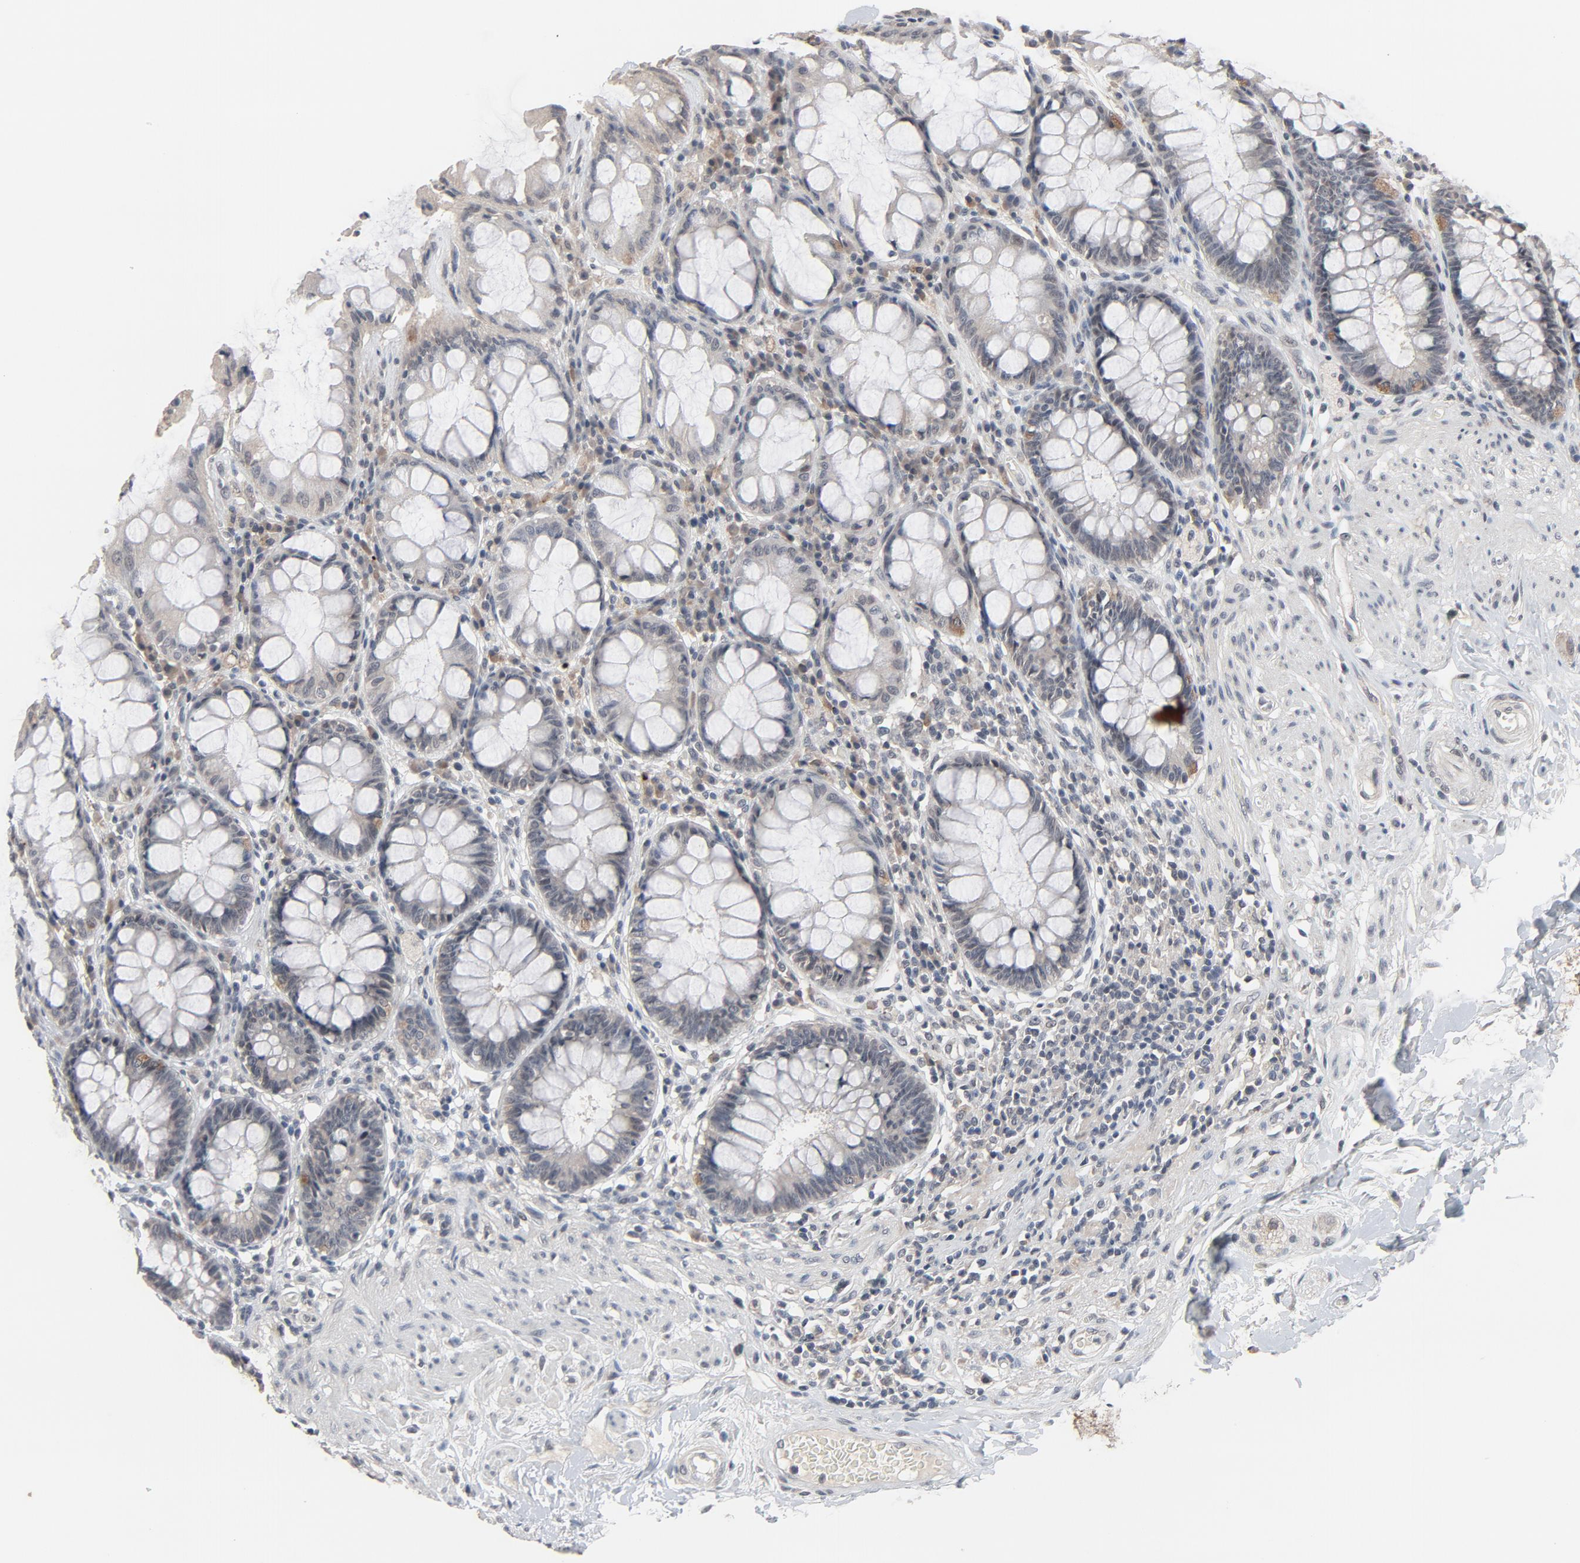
{"staining": {"intensity": "moderate", "quantity": "<25%", "location": "cytoplasmic/membranous"}, "tissue": "rectum", "cell_type": "Glandular cells", "image_type": "normal", "snomed": [{"axis": "morphology", "description": "Normal tissue, NOS"}, {"axis": "topography", "description": "Rectum"}], "caption": "Moderate cytoplasmic/membranous staining for a protein is appreciated in about <25% of glandular cells of normal rectum using IHC.", "gene": "MT3", "patient": {"sex": "female", "age": 46}}